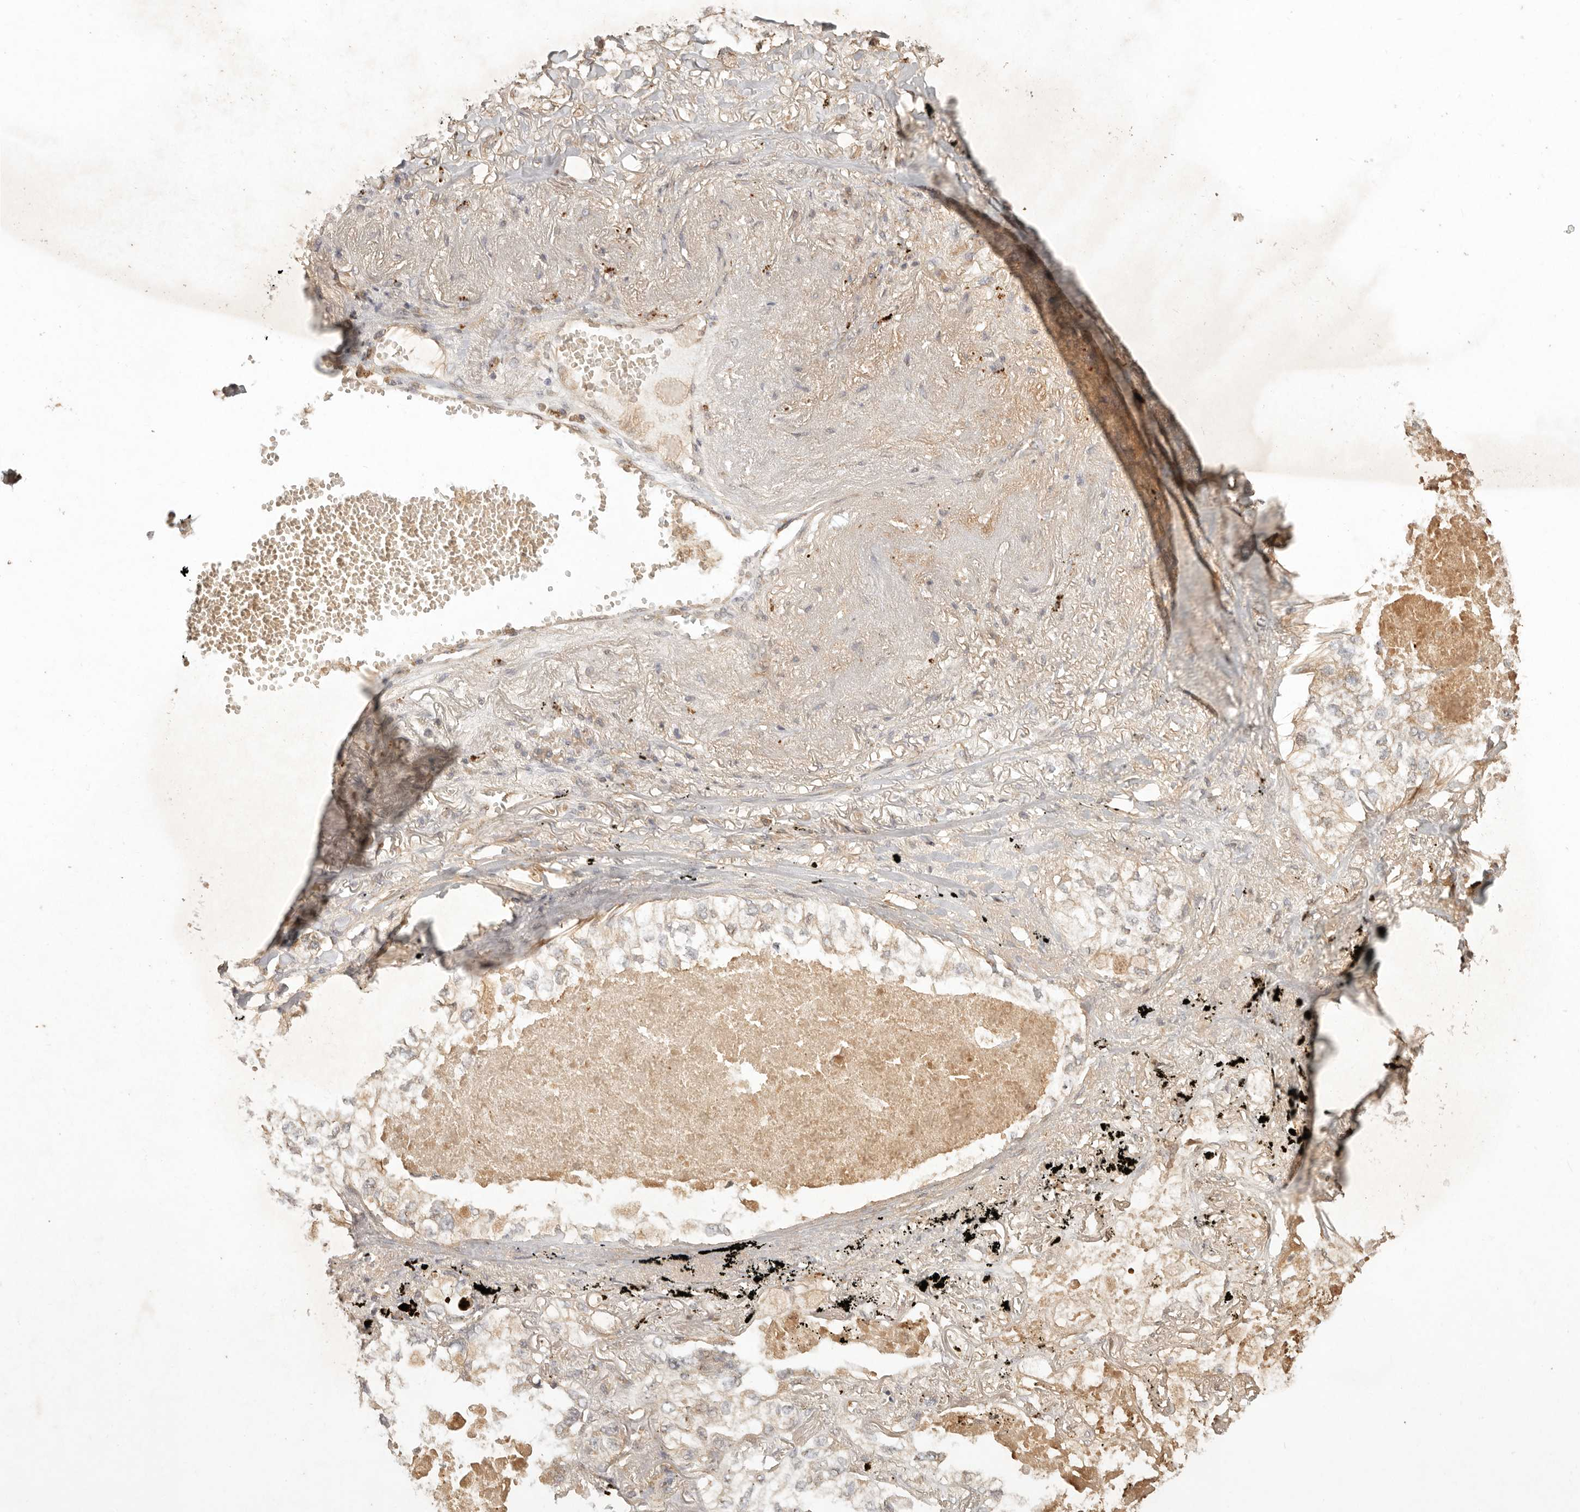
{"staining": {"intensity": "moderate", "quantity": "<25%", "location": "cytoplasmic/membranous"}, "tissue": "lung cancer", "cell_type": "Tumor cells", "image_type": "cancer", "snomed": [{"axis": "morphology", "description": "Adenocarcinoma, NOS"}, {"axis": "topography", "description": "Lung"}], "caption": "About <25% of tumor cells in human lung cancer exhibit moderate cytoplasmic/membranous protein expression as visualized by brown immunohistochemical staining.", "gene": "ANKRD61", "patient": {"sex": "male", "age": 65}}